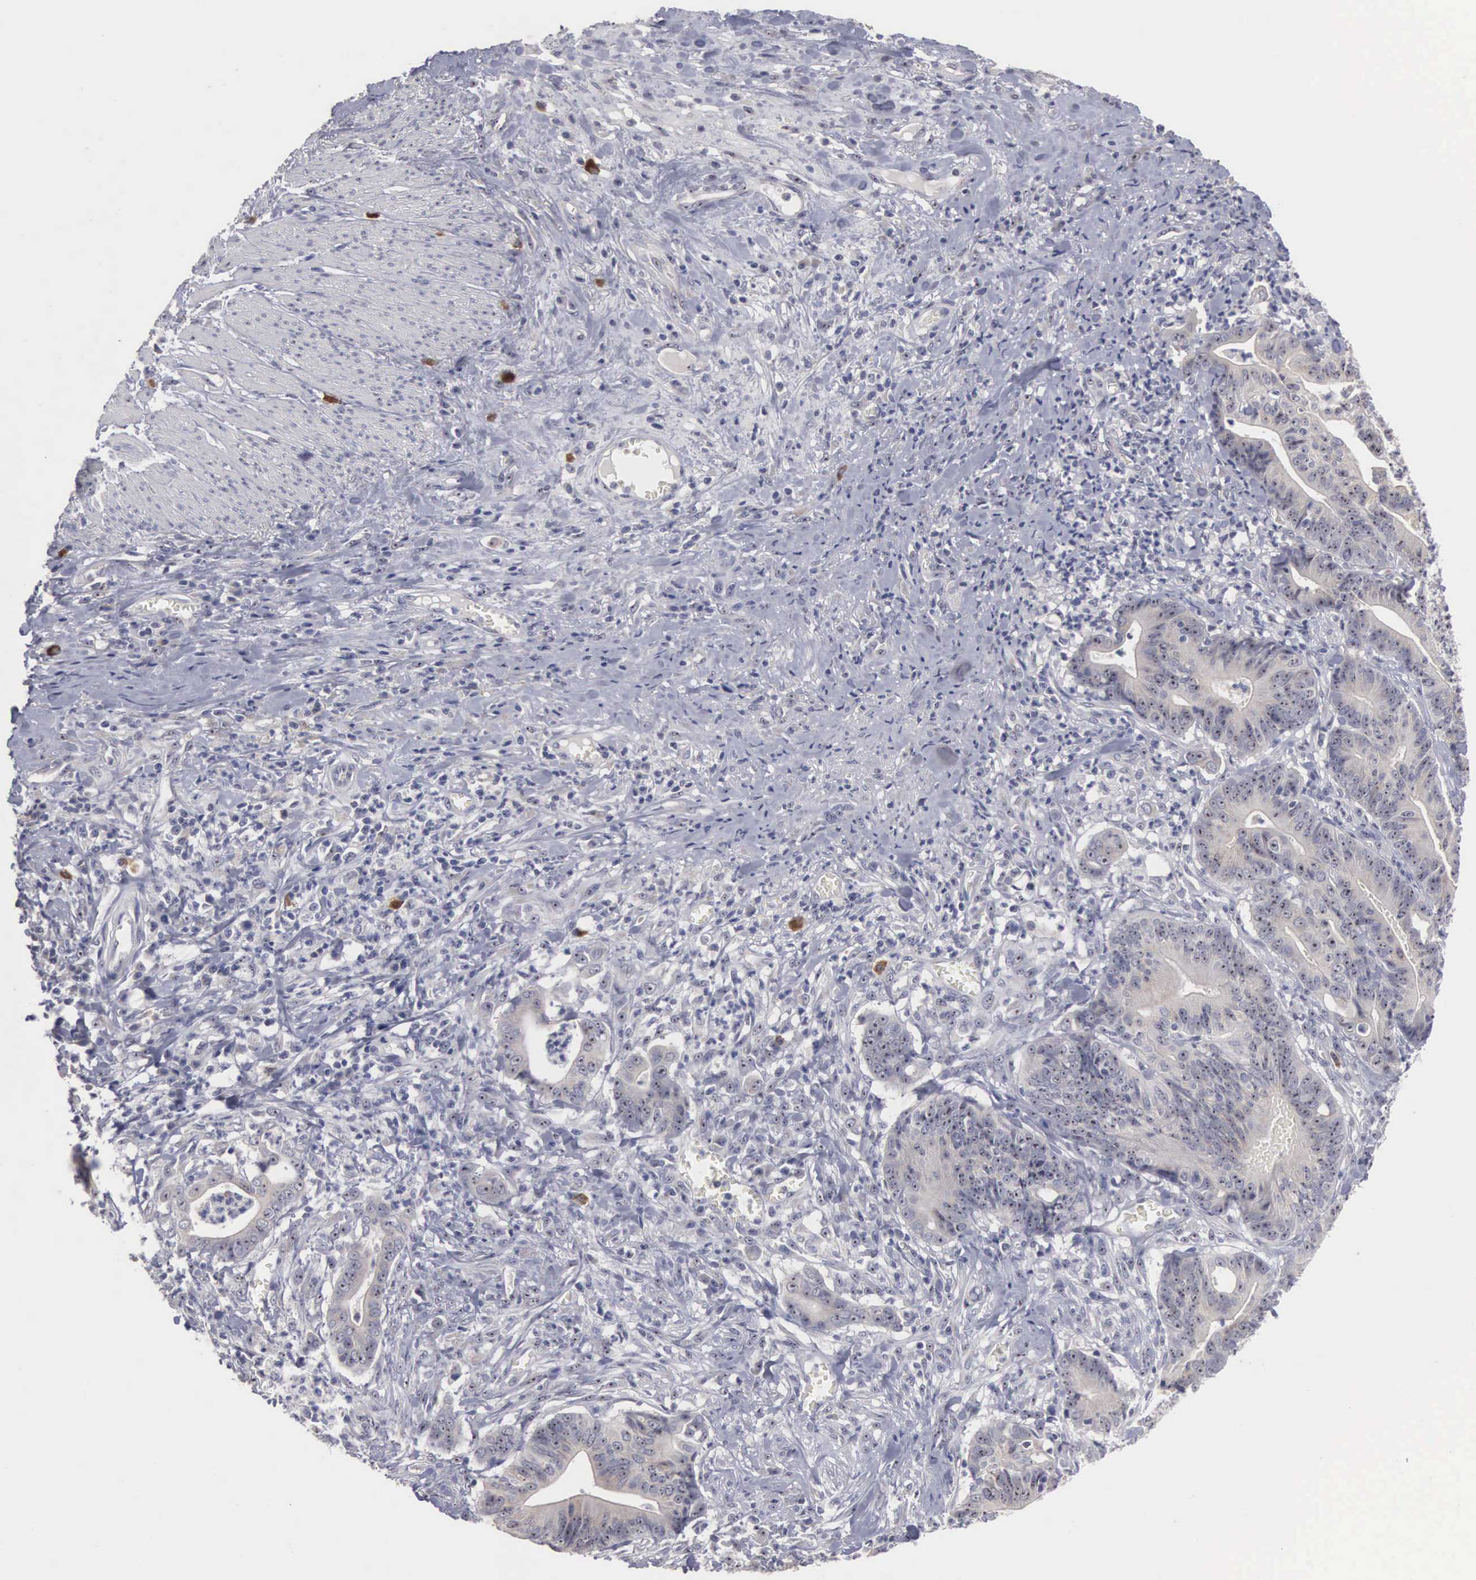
{"staining": {"intensity": "weak", "quantity": "25%-75%", "location": "cytoplasmic/membranous"}, "tissue": "stomach cancer", "cell_type": "Tumor cells", "image_type": "cancer", "snomed": [{"axis": "morphology", "description": "Adenocarcinoma, NOS"}, {"axis": "topography", "description": "Stomach, lower"}], "caption": "Stomach cancer stained for a protein (brown) displays weak cytoplasmic/membranous positive positivity in about 25%-75% of tumor cells.", "gene": "AMN", "patient": {"sex": "female", "age": 86}}